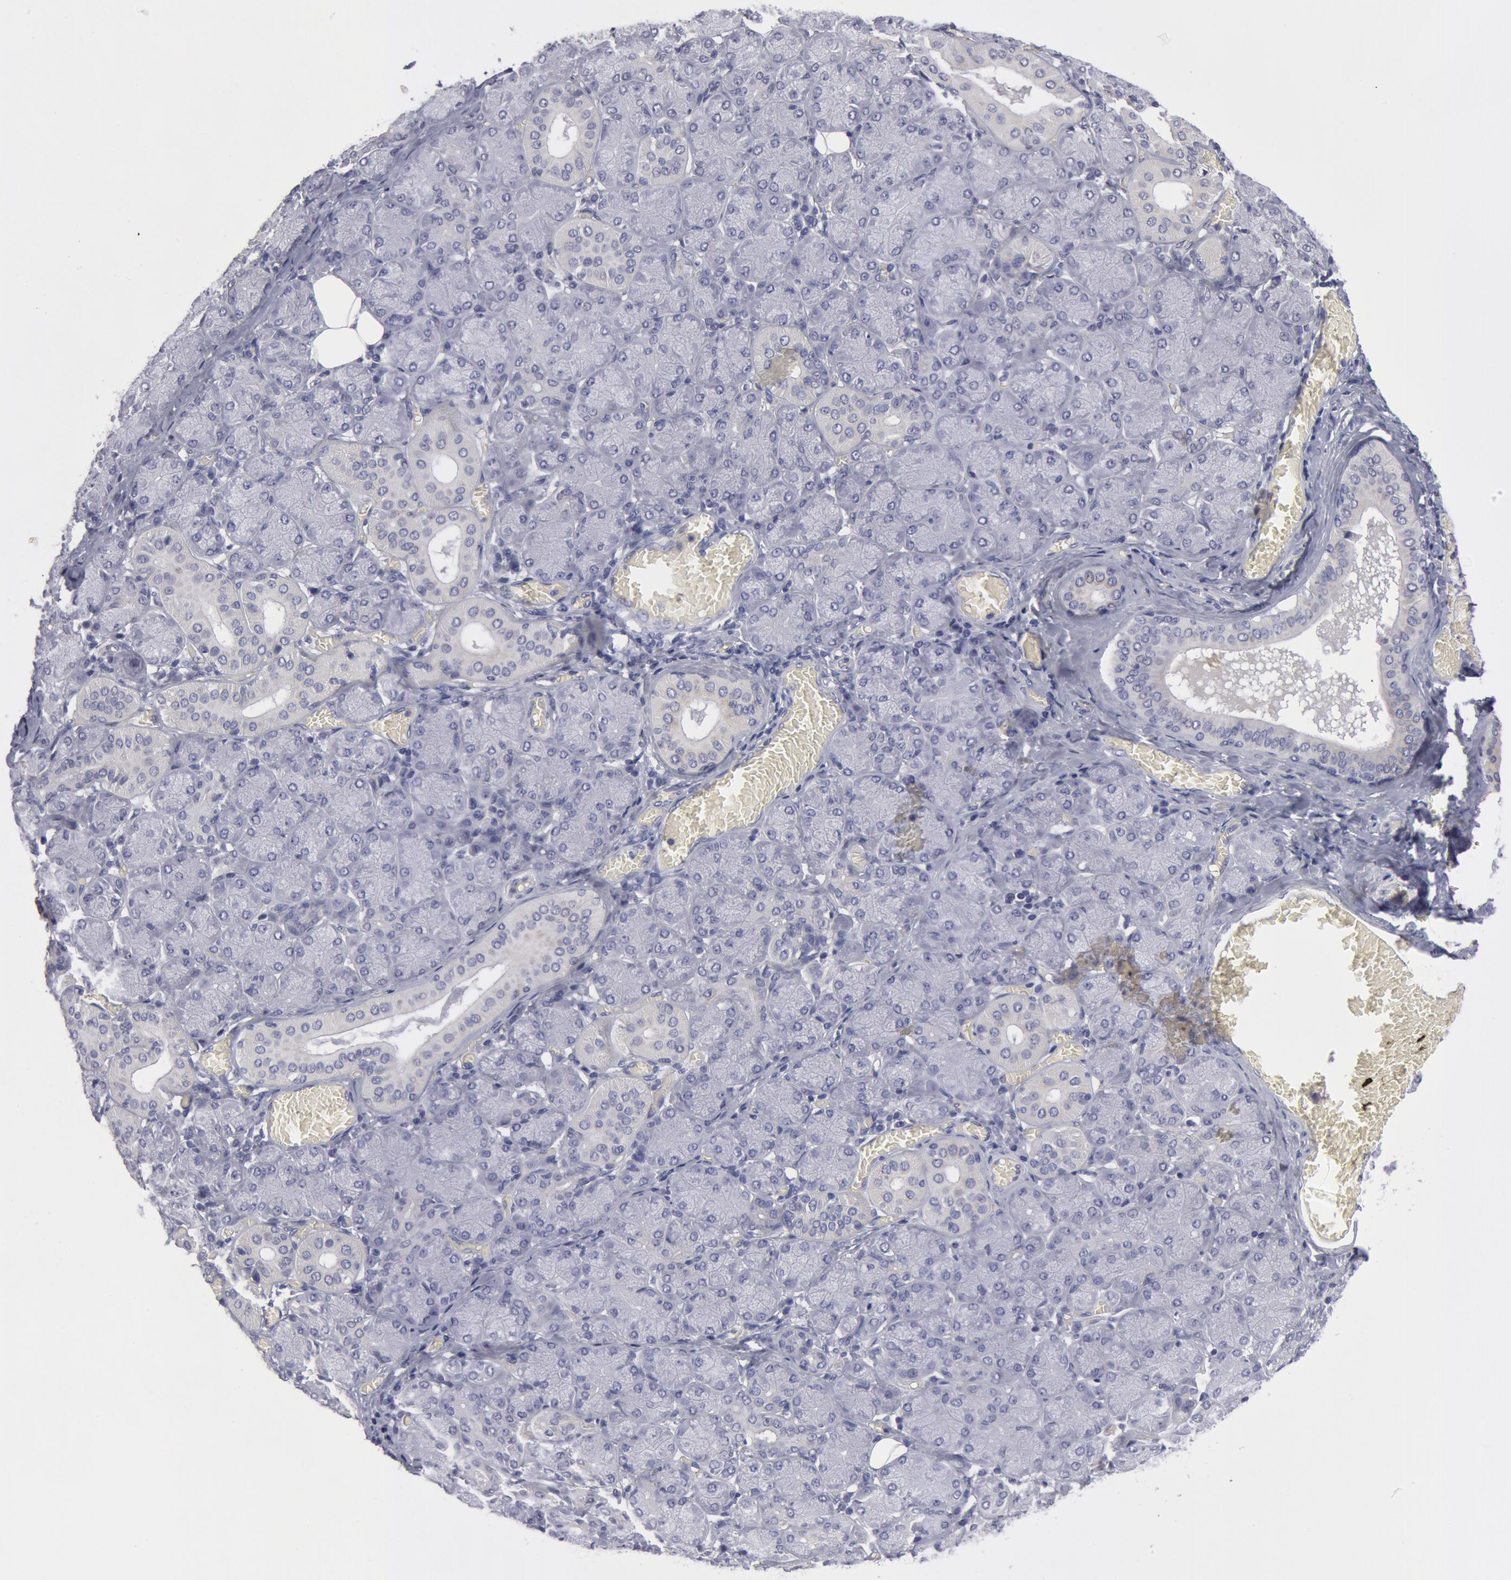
{"staining": {"intensity": "negative", "quantity": "none", "location": "none"}, "tissue": "salivary gland", "cell_type": "Glandular cells", "image_type": "normal", "snomed": [{"axis": "morphology", "description": "Normal tissue, NOS"}, {"axis": "topography", "description": "Salivary gland"}], "caption": "Immunohistochemistry photomicrograph of normal salivary gland: salivary gland stained with DAB (3,3'-diaminobenzidine) reveals no significant protein staining in glandular cells. (Brightfield microscopy of DAB immunohistochemistry at high magnification).", "gene": "SMC1B", "patient": {"sex": "female", "age": 24}}